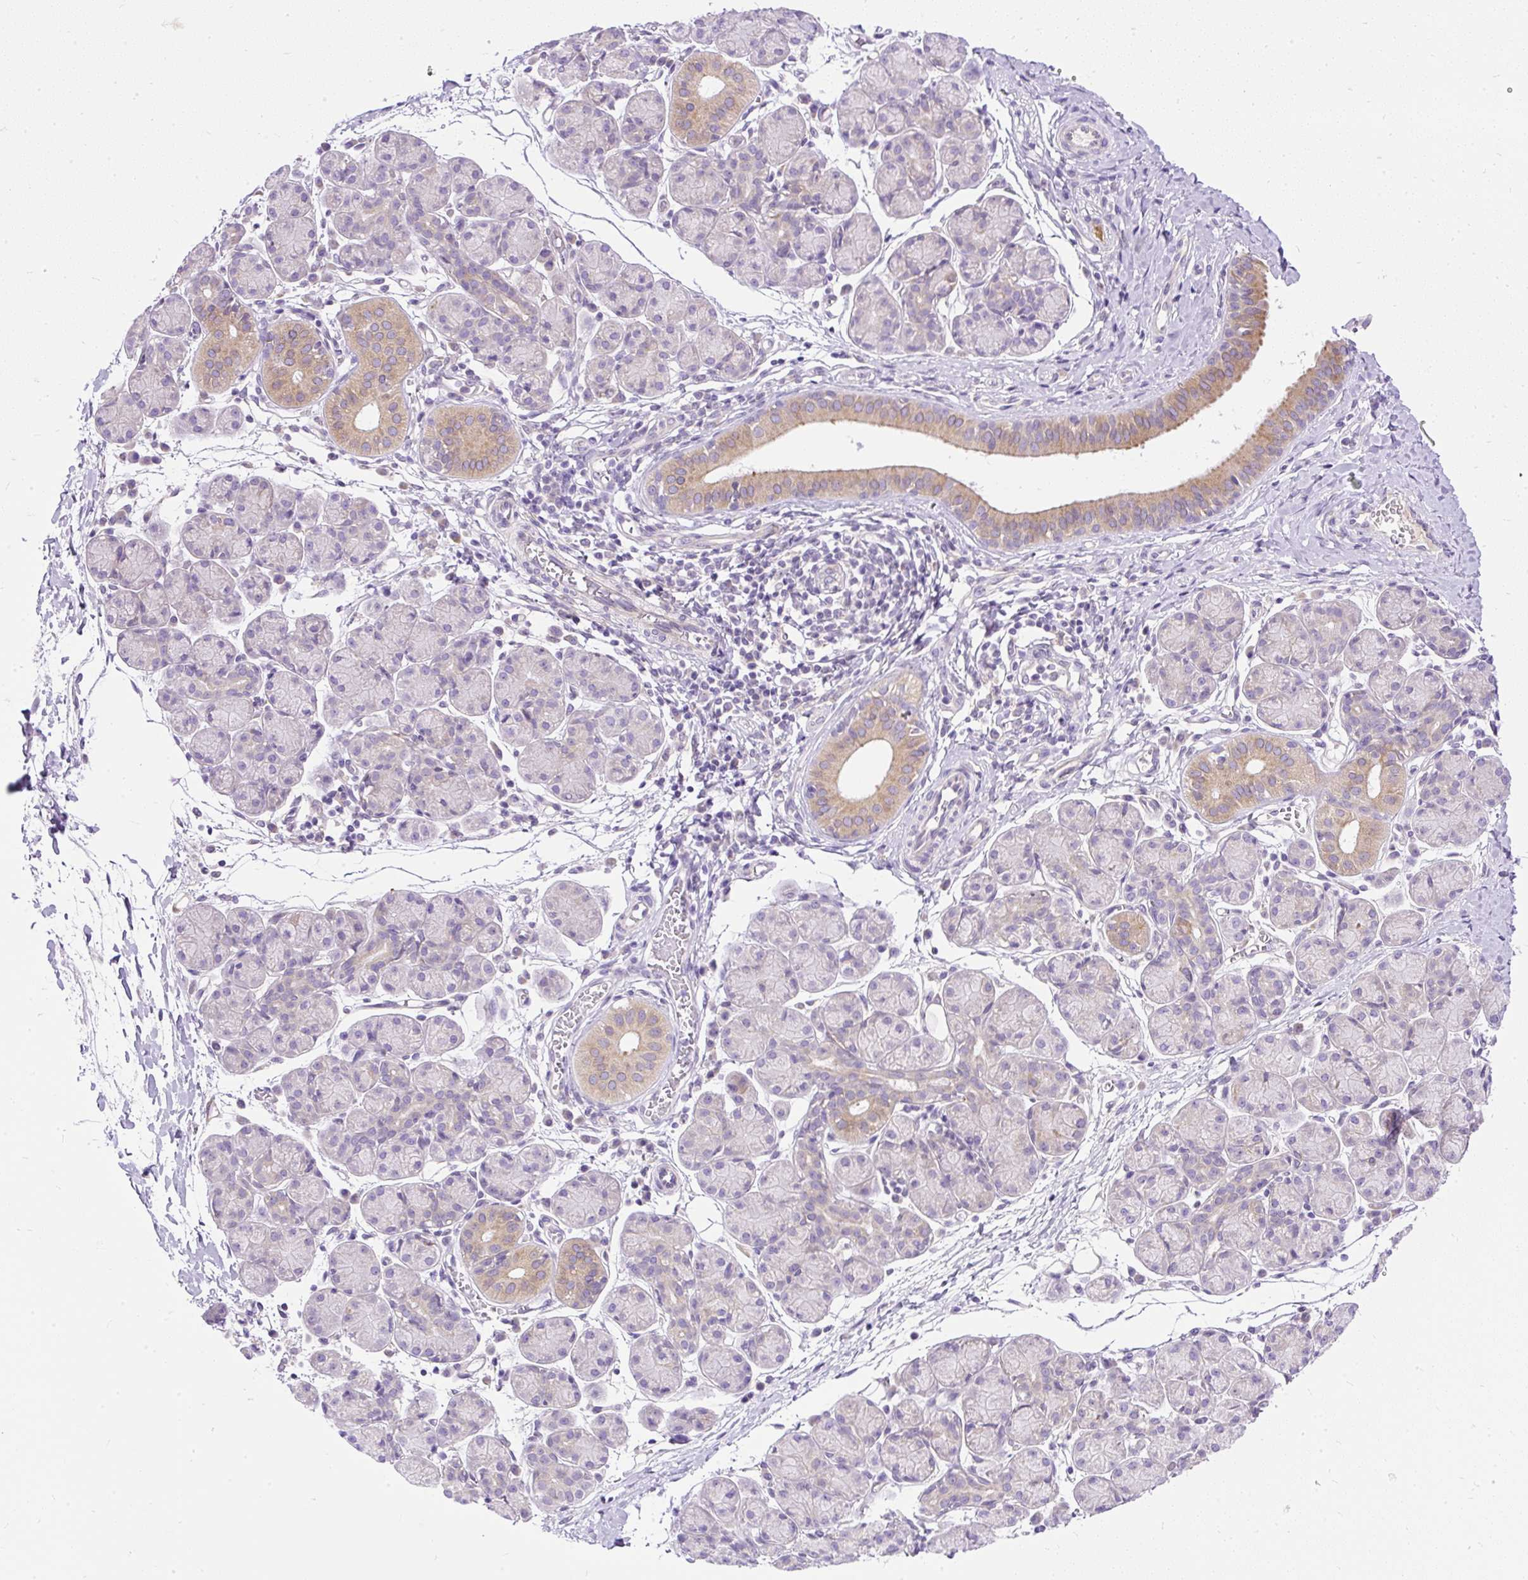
{"staining": {"intensity": "moderate", "quantity": "<25%", "location": "cytoplasmic/membranous"}, "tissue": "salivary gland", "cell_type": "Glandular cells", "image_type": "normal", "snomed": [{"axis": "morphology", "description": "Normal tissue, NOS"}, {"axis": "morphology", "description": "Inflammation, NOS"}, {"axis": "topography", "description": "Lymph node"}, {"axis": "topography", "description": "Salivary gland"}], "caption": "Immunohistochemical staining of benign salivary gland demonstrates <25% levels of moderate cytoplasmic/membranous protein positivity in approximately <25% of glandular cells.", "gene": "AMFR", "patient": {"sex": "male", "age": 3}}